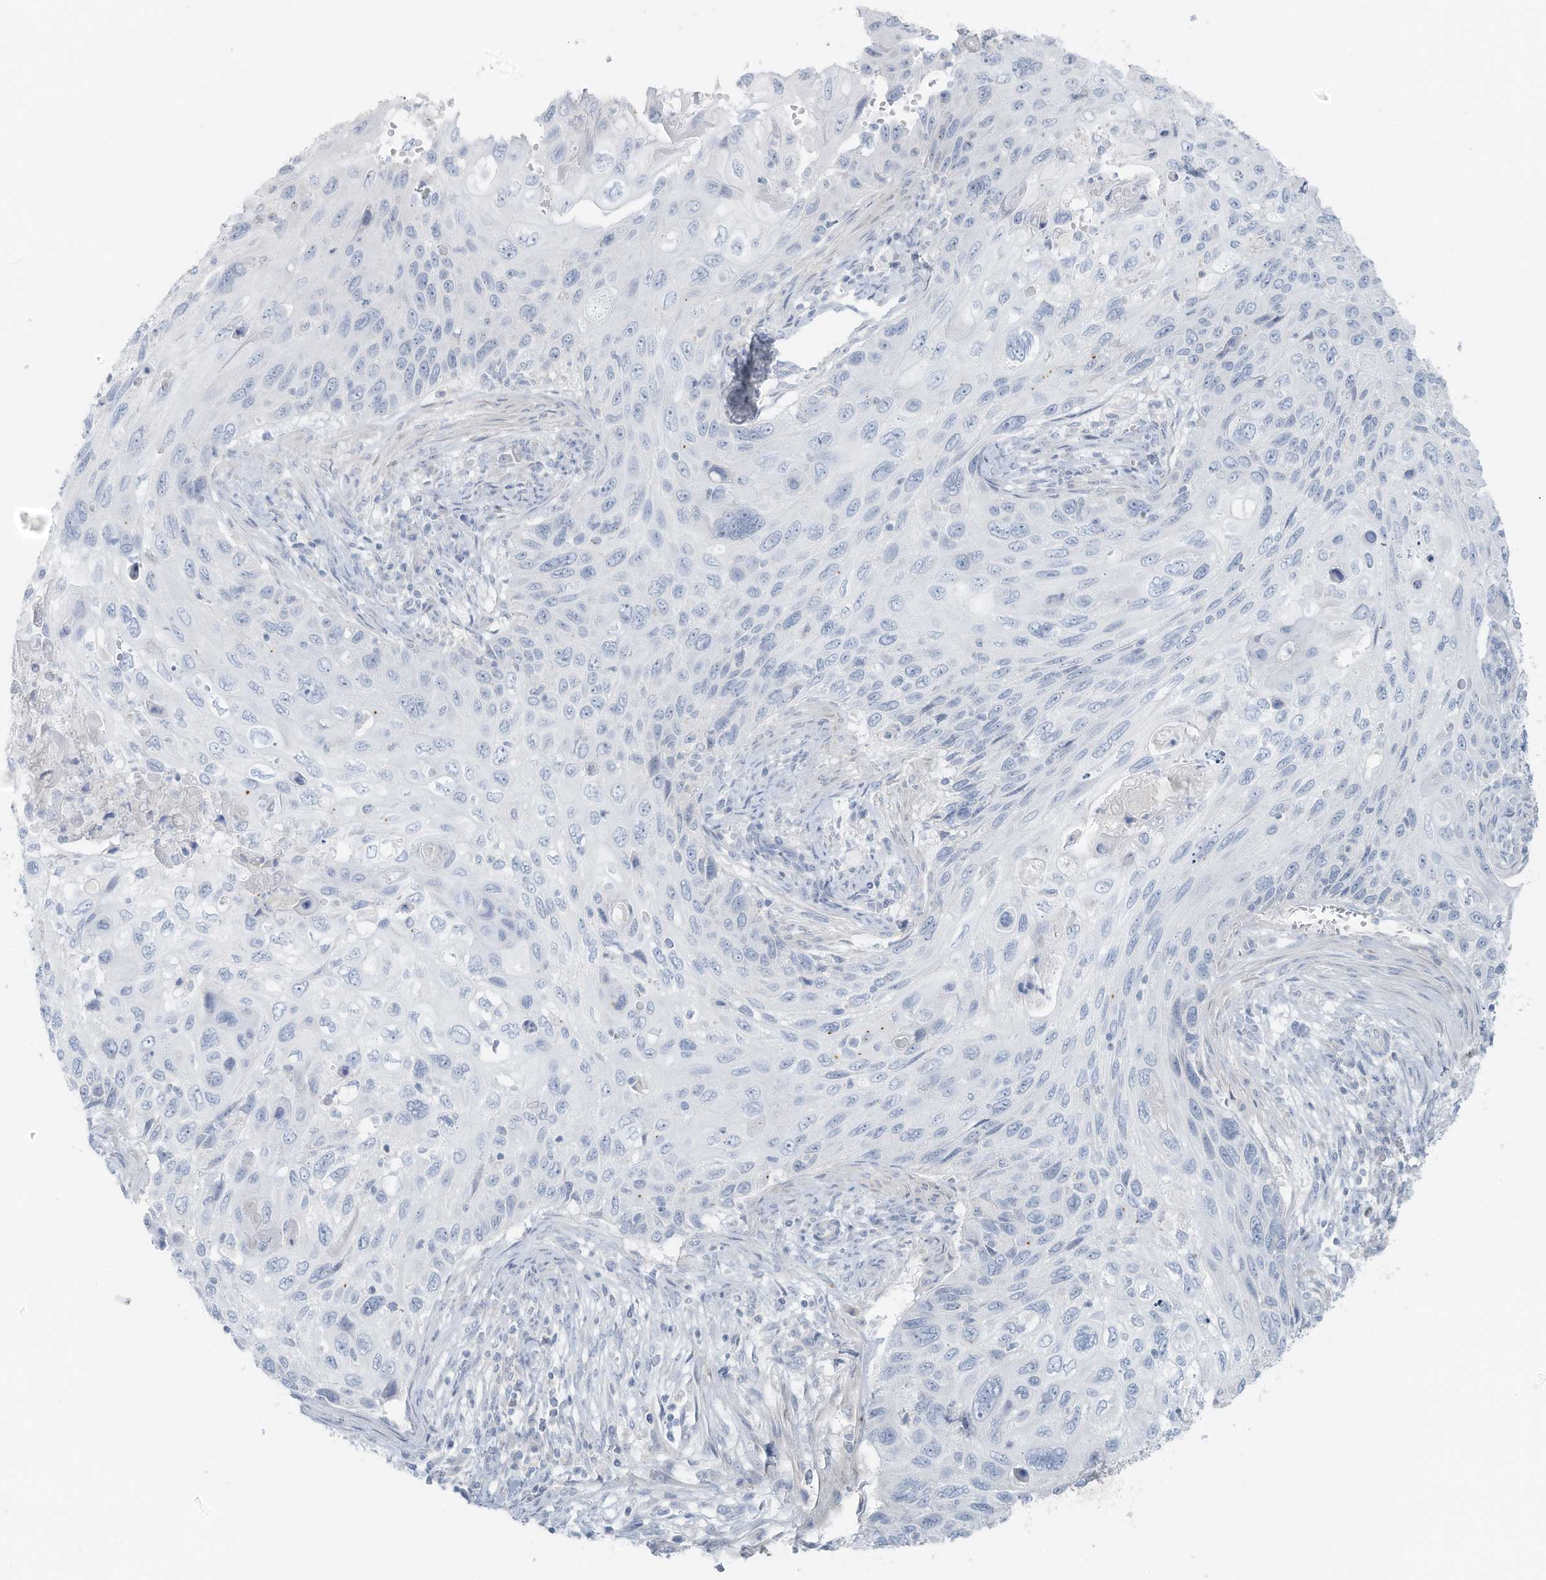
{"staining": {"intensity": "negative", "quantity": "none", "location": "none"}, "tissue": "cervical cancer", "cell_type": "Tumor cells", "image_type": "cancer", "snomed": [{"axis": "morphology", "description": "Squamous cell carcinoma, NOS"}, {"axis": "topography", "description": "Cervix"}], "caption": "IHC image of neoplastic tissue: squamous cell carcinoma (cervical) stained with DAB demonstrates no significant protein positivity in tumor cells.", "gene": "SLC25A43", "patient": {"sex": "female", "age": 70}}